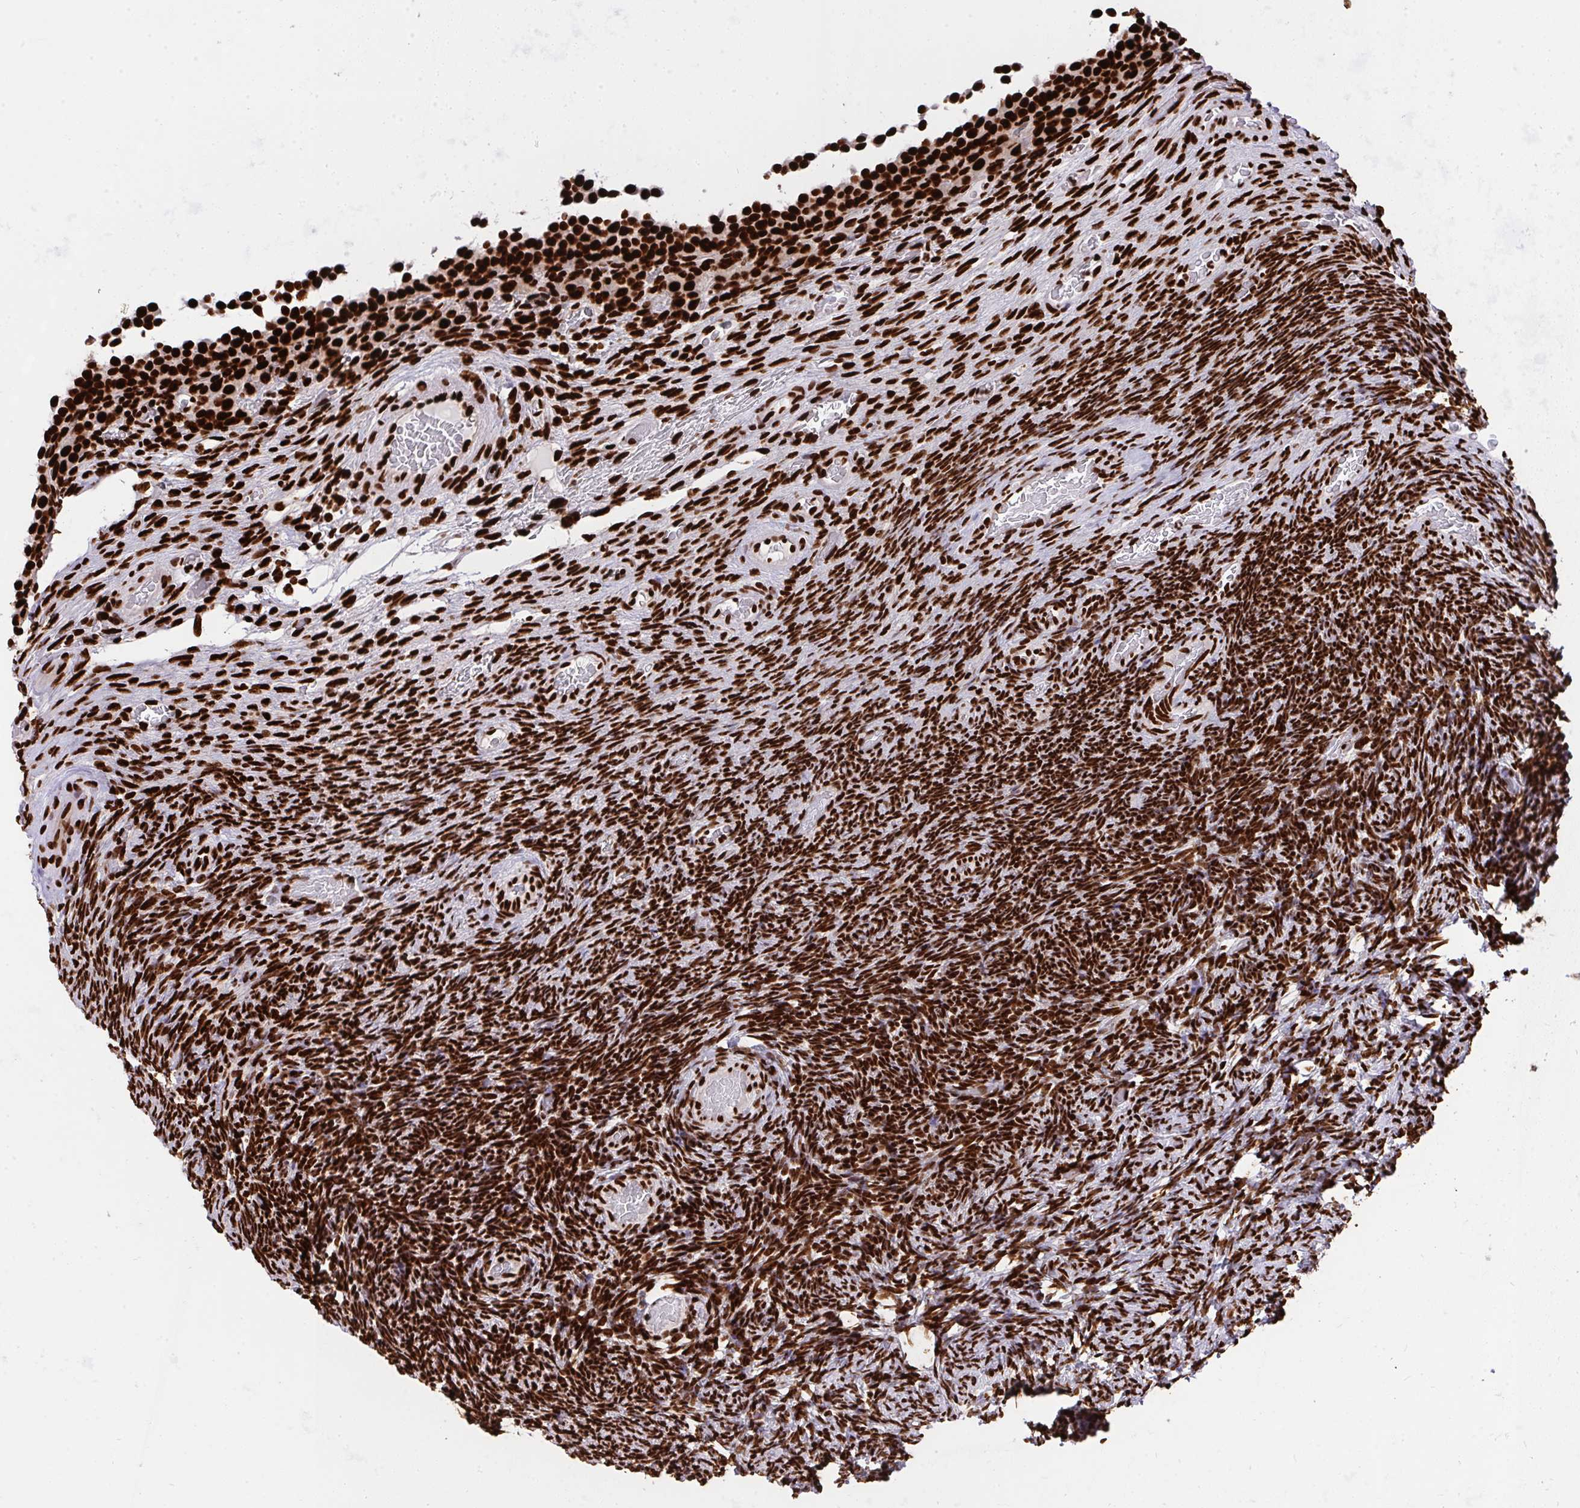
{"staining": {"intensity": "strong", "quantity": ">75%", "location": "nuclear"}, "tissue": "ovary", "cell_type": "Follicle cells", "image_type": "normal", "snomed": [{"axis": "morphology", "description": "Normal tissue, NOS"}, {"axis": "topography", "description": "Ovary"}], "caption": "IHC (DAB (3,3'-diaminobenzidine)) staining of benign human ovary demonstrates strong nuclear protein staining in about >75% of follicle cells. (DAB (3,3'-diaminobenzidine) IHC with brightfield microscopy, high magnification).", "gene": "HNRNPL", "patient": {"sex": "female", "age": 34}}